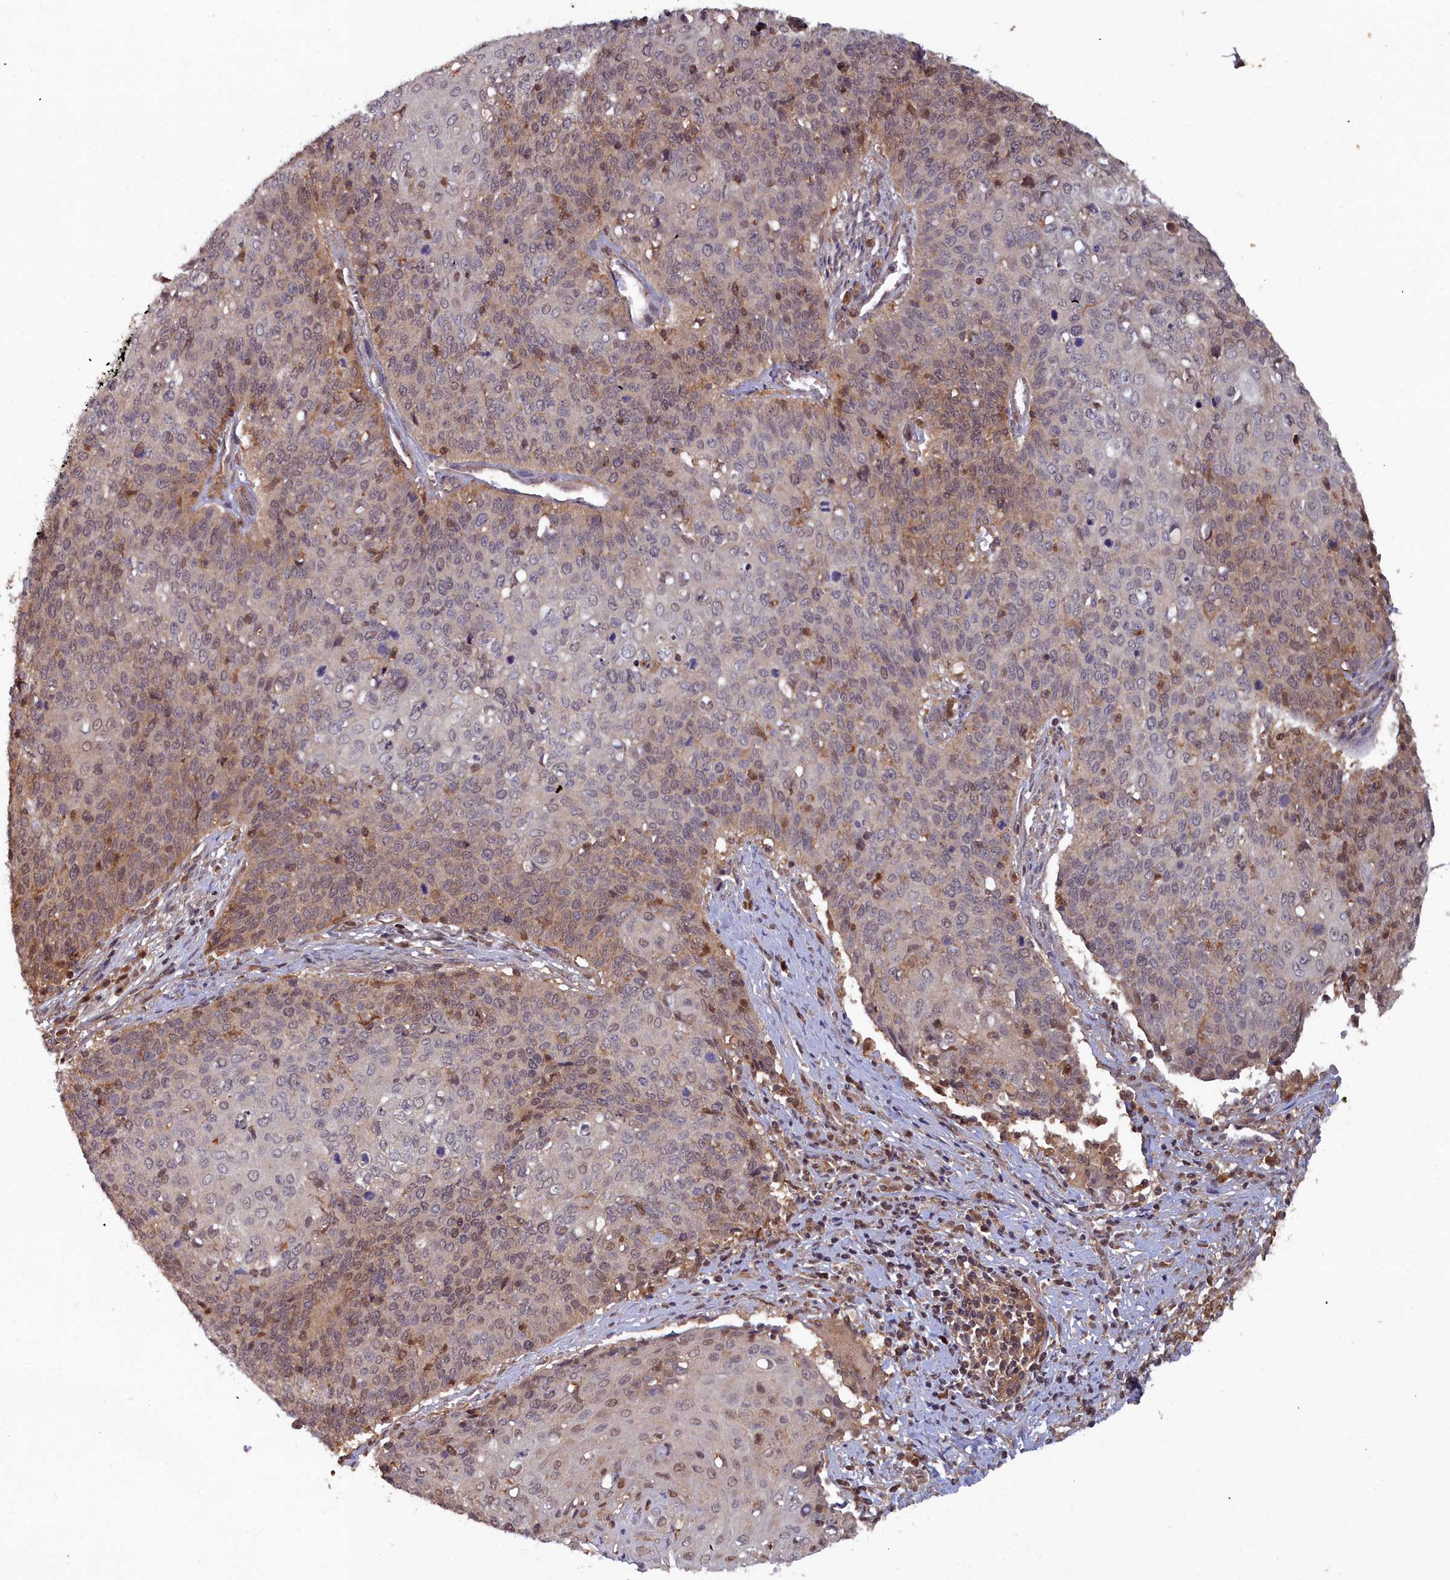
{"staining": {"intensity": "weak", "quantity": ">75%", "location": "cytoplasmic/membranous"}, "tissue": "cervical cancer", "cell_type": "Tumor cells", "image_type": "cancer", "snomed": [{"axis": "morphology", "description": "Squamous cell carcinoma, NOS"}, {"axis": "topography", "description": "Cervix"}], "caption": "Squamous cell carcinoma (cervical) stained for a protein (brown) demonstrates weak cytoplasmic/membranous positive positivity in about >75% of tumor cells.", "gene": "GFRA2", "patient": {"sex": "female", "age": 39}}